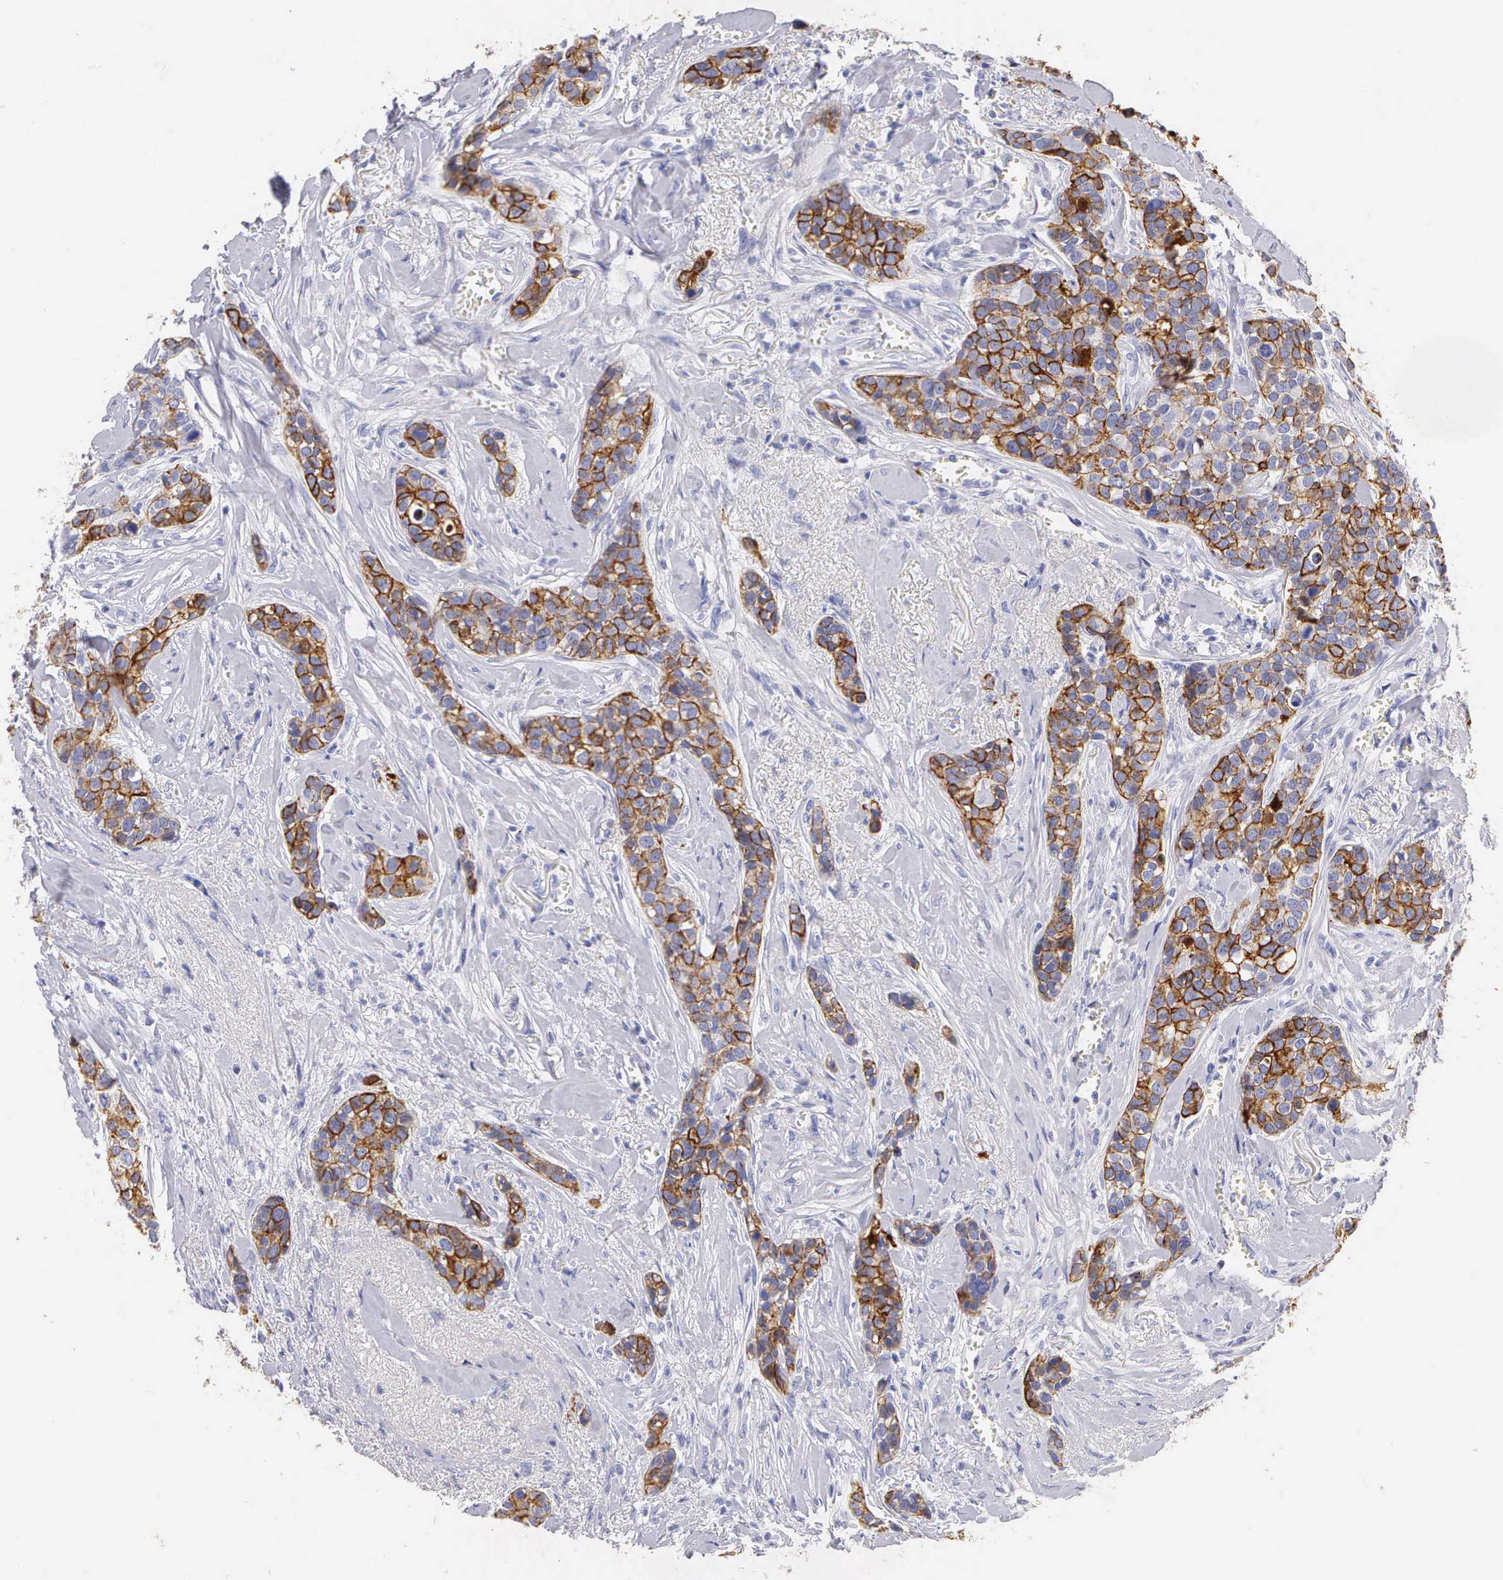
{"staining": {"intensity": "moderate", "quantity": "25%-75%", "location": "cytoplasmic/membranous"}, "tissue": "breast cancer", "cell_type": "Tumor cells", "image_type": "cancer", "snomed": [{"axis": "morphology", "description": "Duct carcinoma"}, {"axis": "topography", "description": "Breast"}], "caption": "The immunohistochemical stain highlights moderate cytoplasmic/membranous staining in tumor cells of breast cancer tissue.", "gene": "KRT17", "patient": {"sex": "female", "age": 91}}